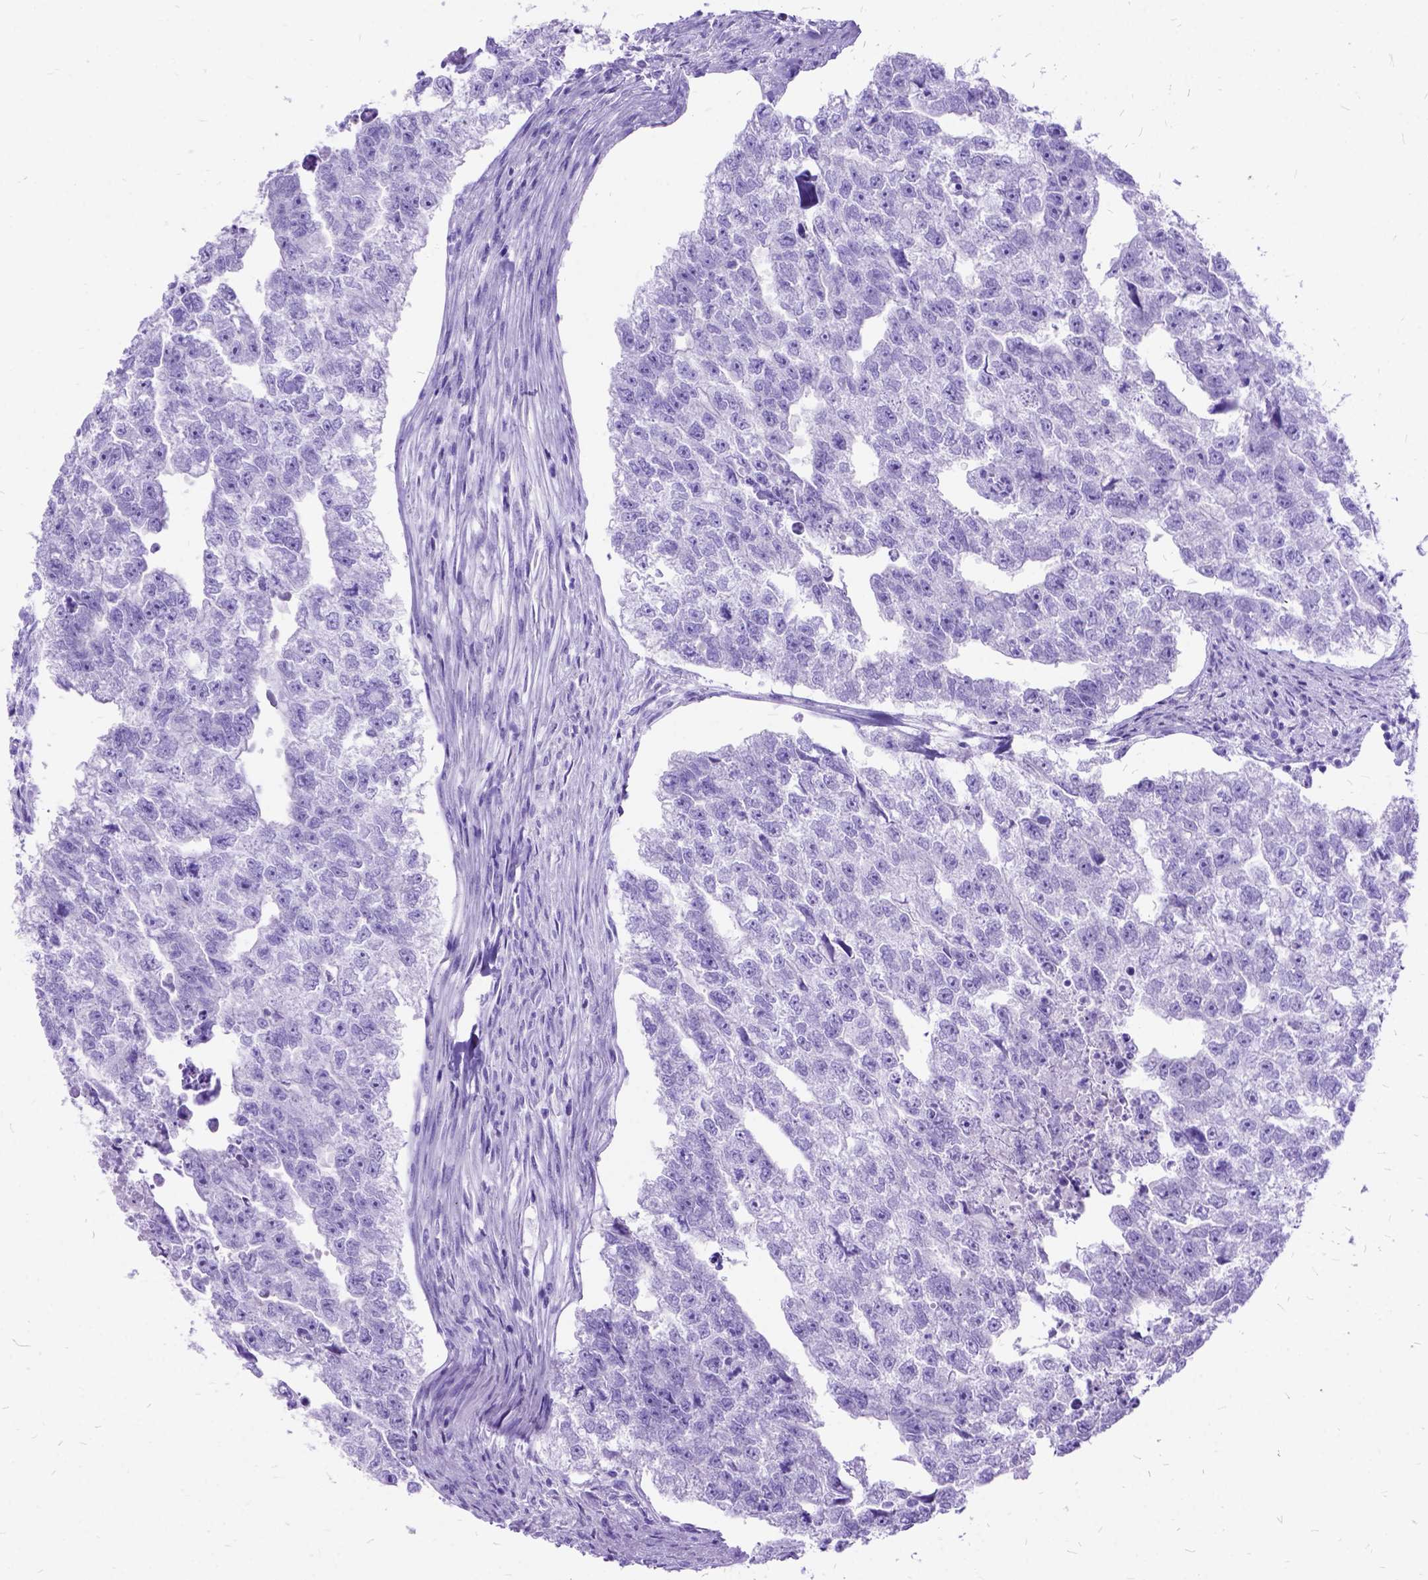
{"staining": {"intensity": "negative", "quantity": "none", "location": "none"}, "tissue": "testis cancer", "cell_type": "Tumor cells", "image_type": "cancer", "snomed": [{"axis": "morphology", "description": "Carcinoma, Embryonal, NOS"}, {"axis": "morphology", "description": "Teratoma, malignant, NOS"}, {"axis": "topography", "description": "Testis"}], "caption": "The image reveals no significant expression in tumor cells of testis malignant teratoma.", "gene": "DNAH2", "patient": {"sex": "male", "age": 44}}